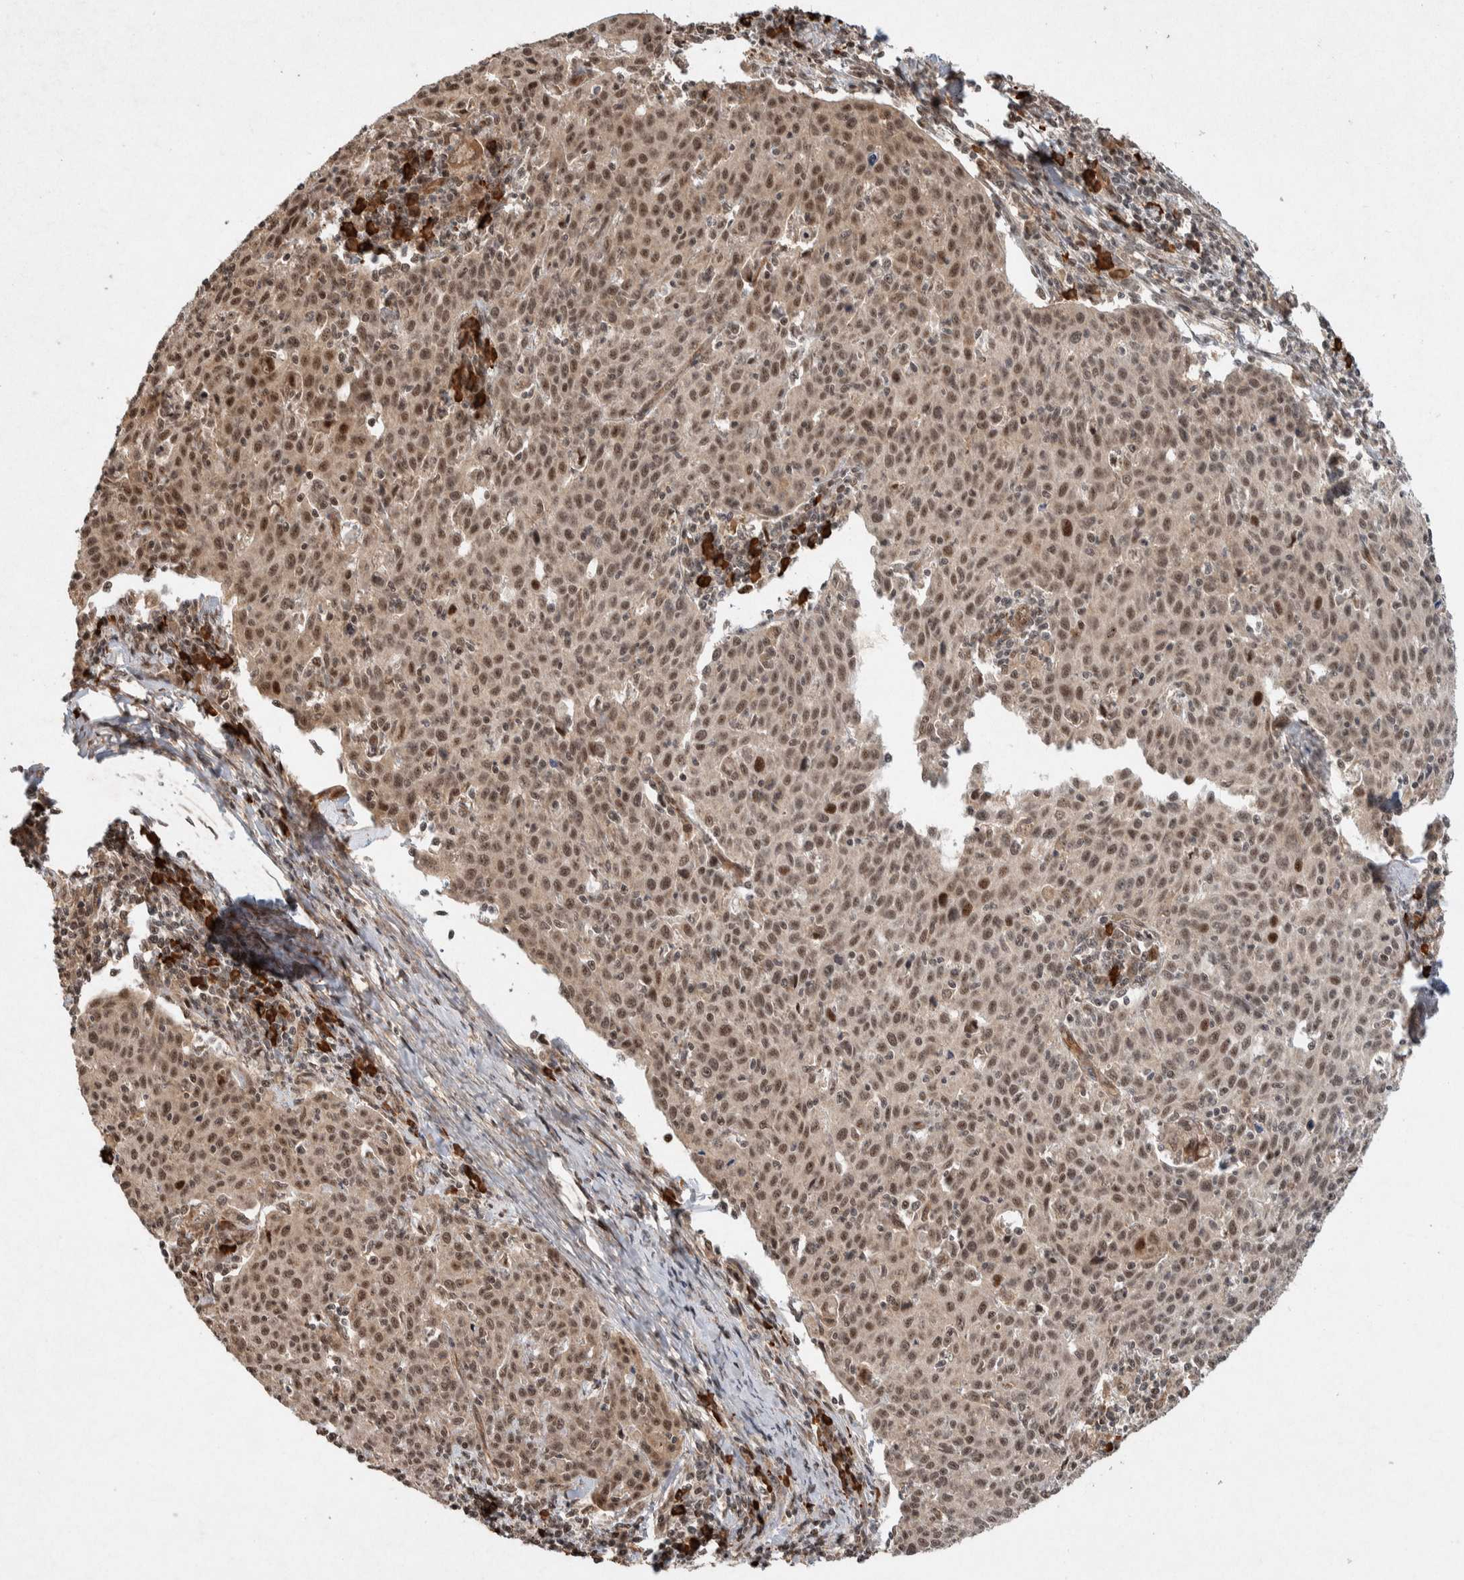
{"staining": {"intensity": "moderate", "quantity": ">75%", "location": "cytoplasmic/membranous,nuclear"}, "tissue": "cervical cancer", "cell_type": "Tumor cells", "image_type": "cancer", "snomed": [{"axis": "morphology", "description": "Squamous cell carcinoma, NOS"}, {"axis": "topography", "description": "Cervix"}], "caption": "A brown stain highlights moderate cytoplasmic/membranous and nuclear expression of a protein in human cervical cancer tumor cells.", "gene": "TOR1B", "patient": {"sex": "female", "age": 38}}